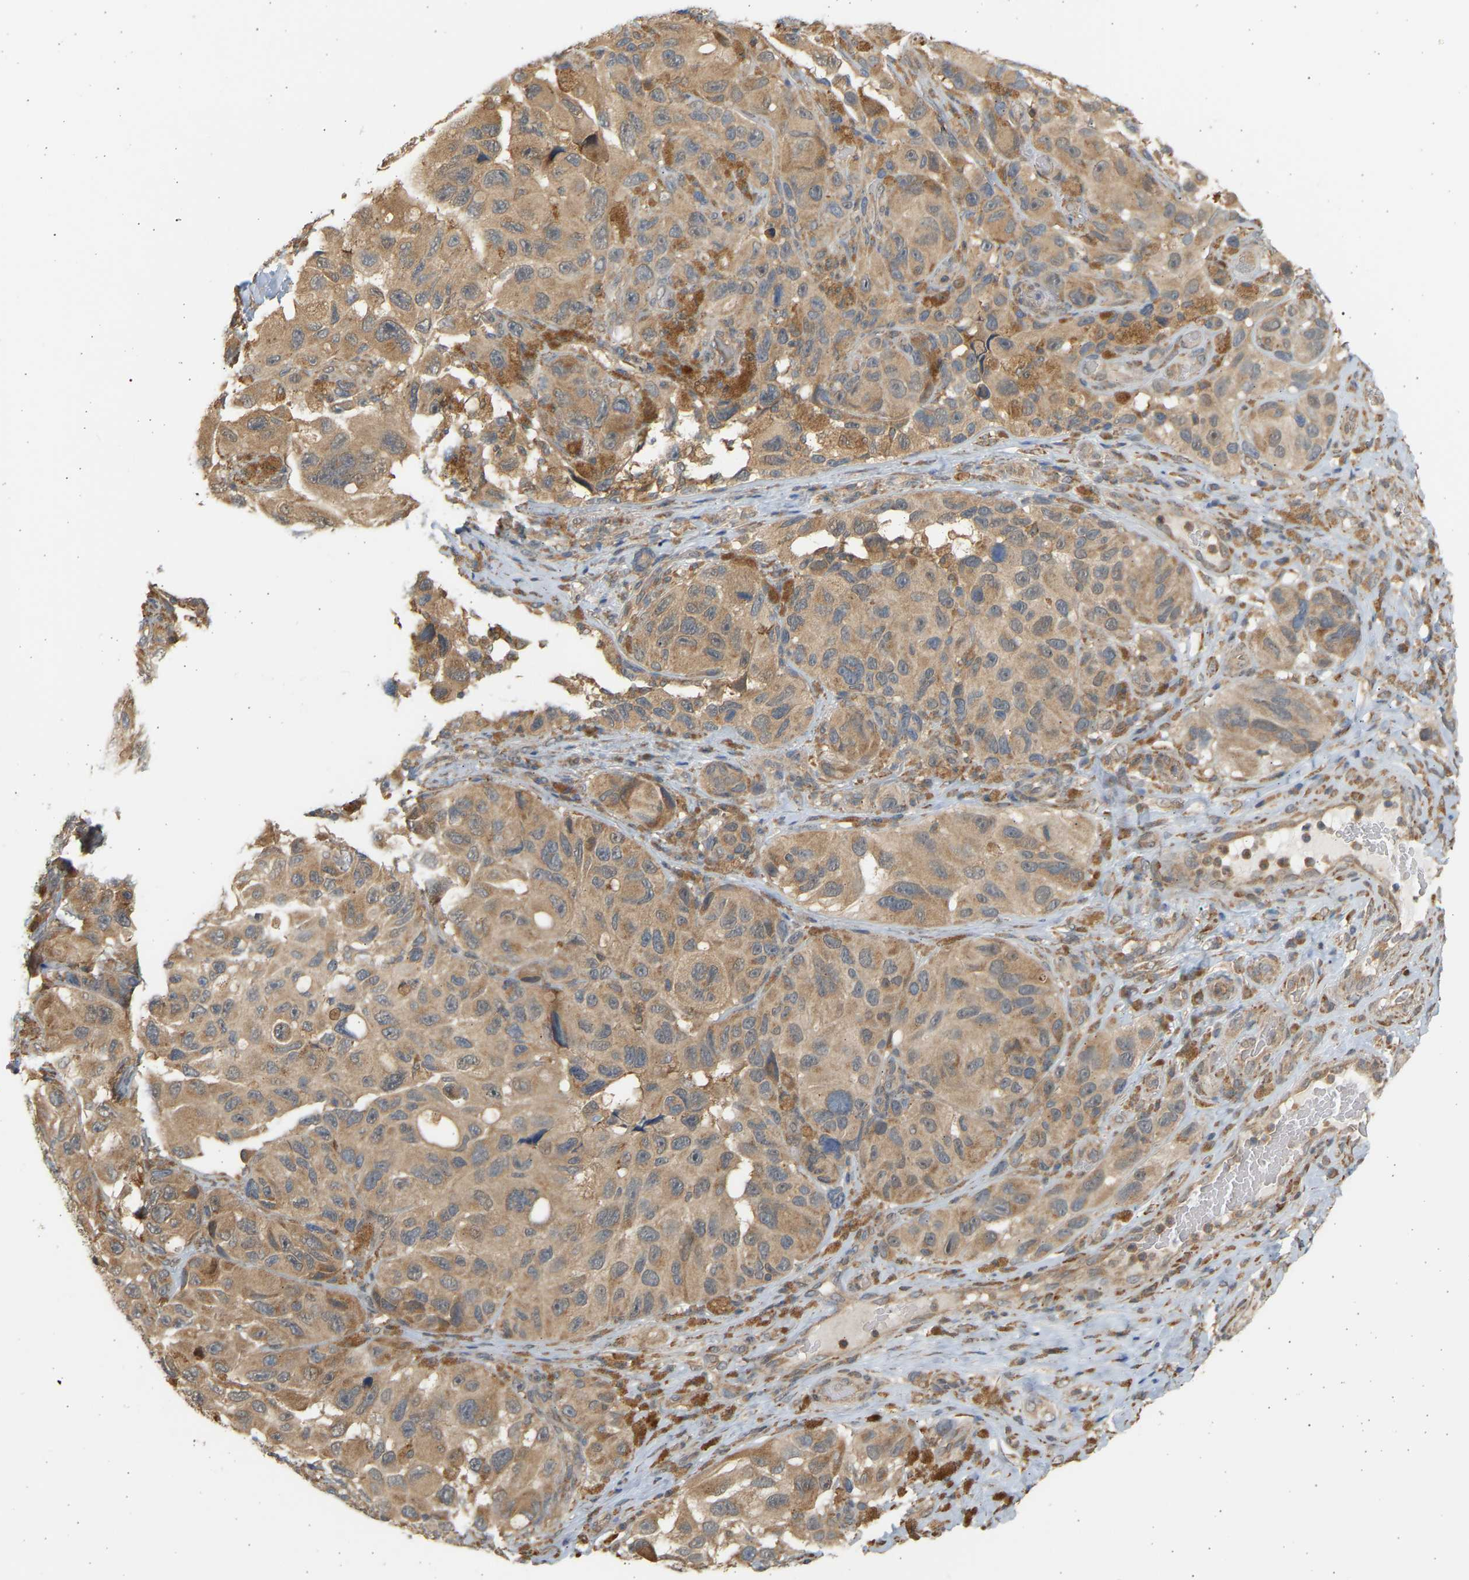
{"staining": {"intensity": "moderate", "quantity": ">75%", "location": "cytoplasmic/membranous"}, "tissue": "melanoma", "cell_type": "Tumor cells", "image_type": "cancer", "snomed": [{"axis": "morphology", "description": "Malignant melanoma, NOS"}, {"axis": "topography", "description": "Skin"}], "caption": "Melanoma was stained to show a protein in brown. There is medium levels of moderate cytoplasmic/membranous positivity in about >75% of tumor cells.", "gene": "B4GALT6", "patient": {"sex": "female", "age": 73}}